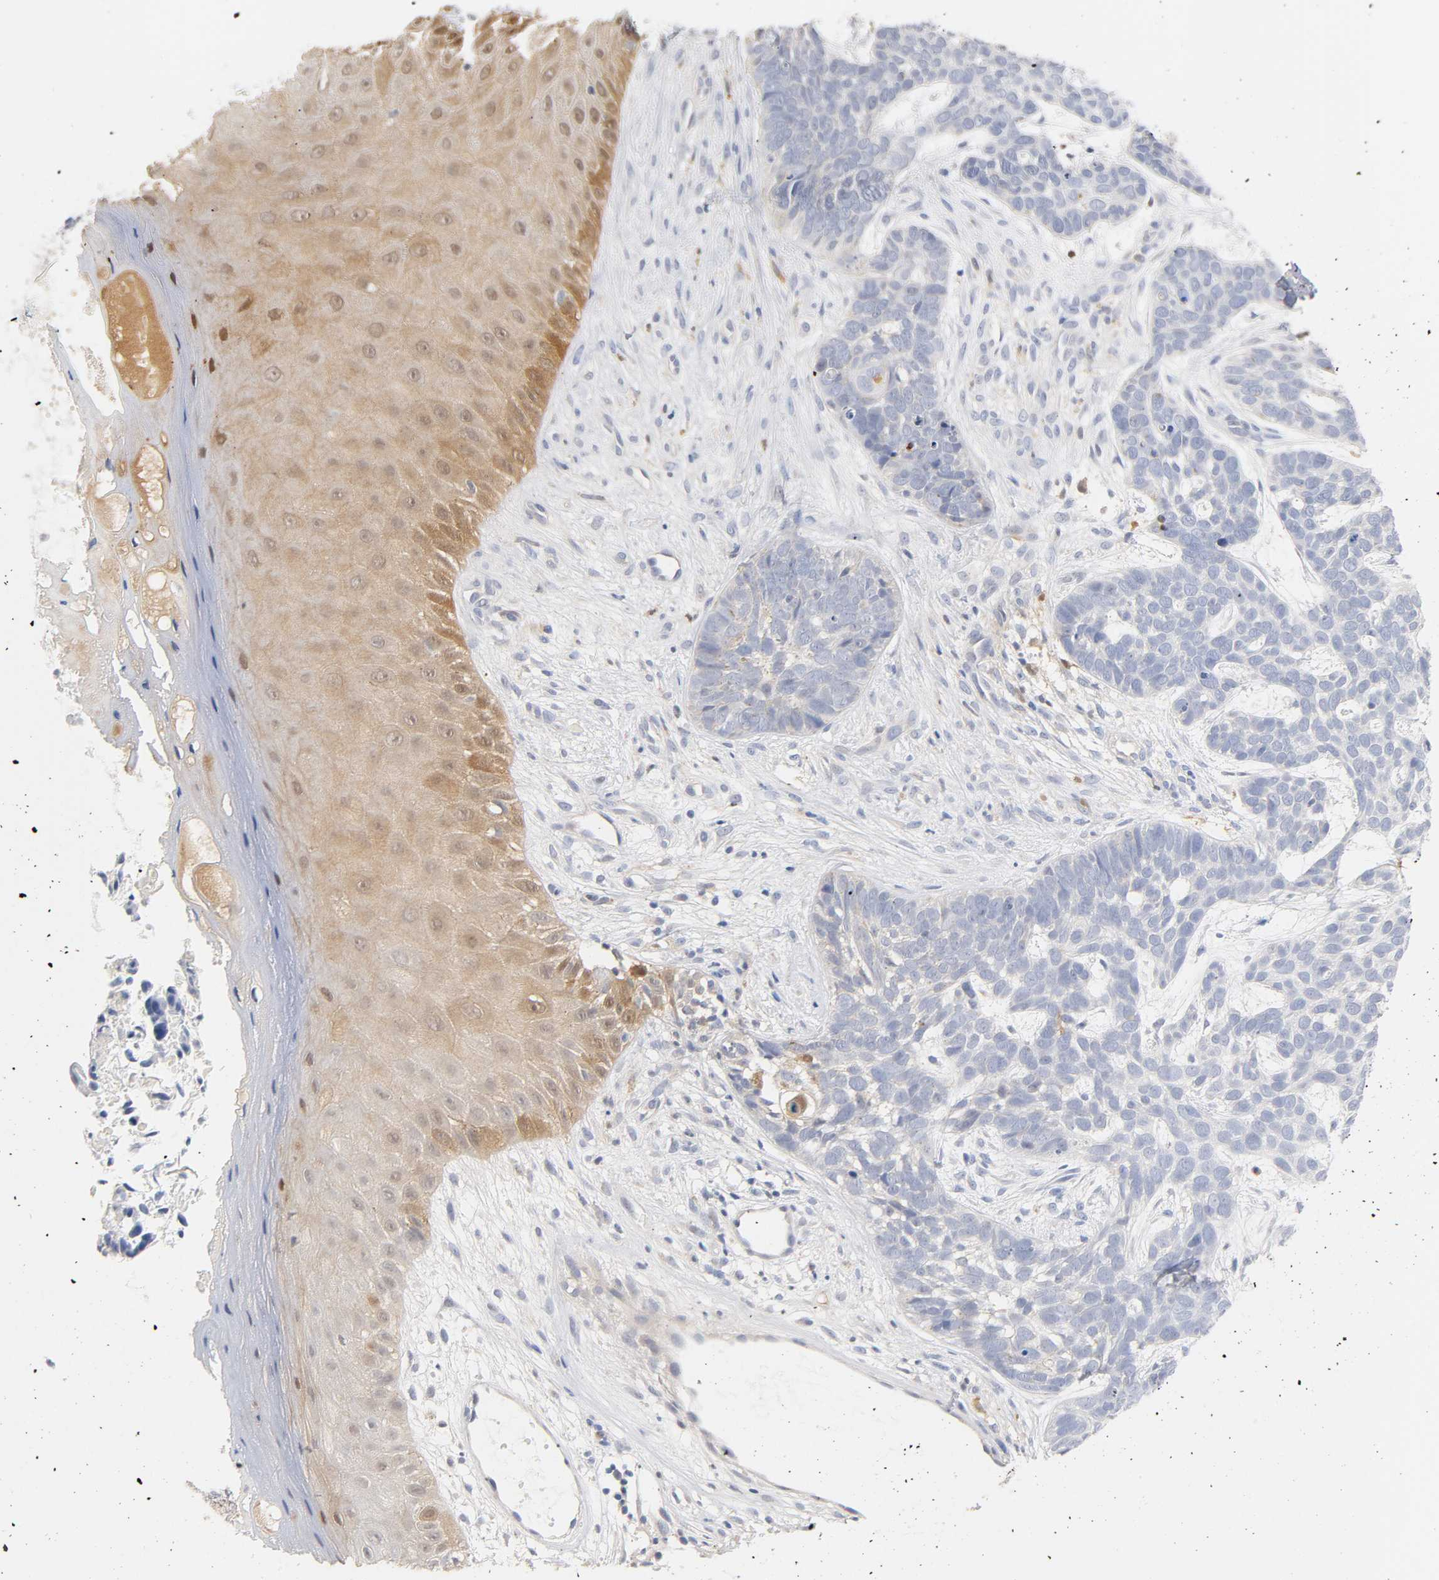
{"staining": {"intensity": "negative", "quantity": "none", "location": "none"}, "tissue": "skin cancer", "cell_type": "Tumor cells", "image_type": "cancer", "snomed": [{"axis": "morphology", "description": "Basal cell carcinoma"}, {"axis": "topography", "description": "Skin"}], "caption": "The IHC image has no significant positivity in tumor cells of skin cancer tissue.", "gene": "IL18", "patient": {"sex": "male", "age": 87}}